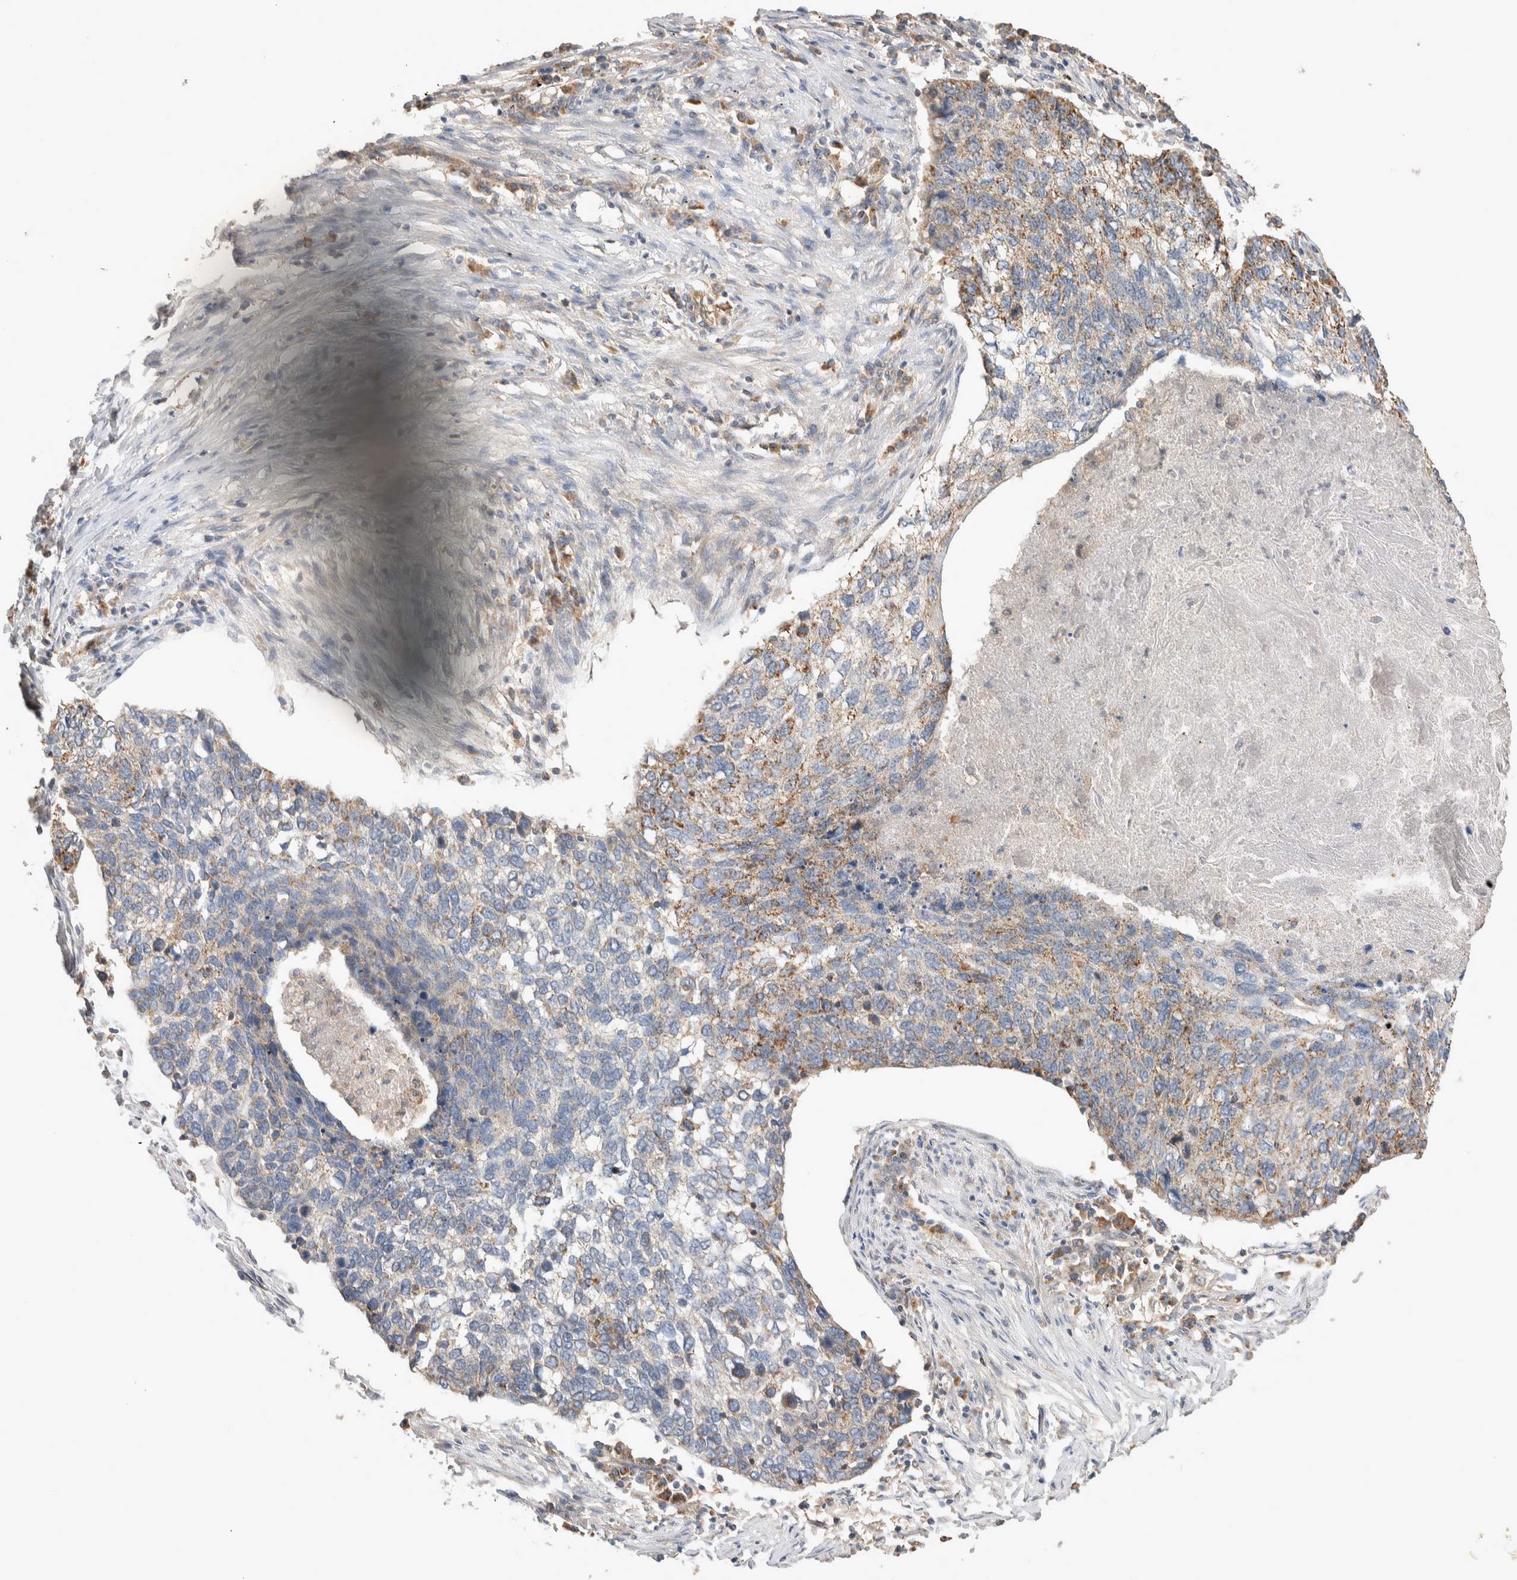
{"staining": {"intensity": "moderate", "quantity": "25%-75%", "location": "cytoplasmic/membranous"}, "tissue": "lung cancer", "cell_type": "Tumor cells", "image_type": "cancer", "snomed": [{"axis": "morphology", "description": "Squamous cell carcinoma, NOS"}, {"axis": "topography", "description": "Lung"}], "caption": "About 25%-75% of tumor cells in human lung cancer (squamous cell carcinoma) demonstrate moderate cytoplasmic/membranous protein positivity as visualized by brown immunohistochemical staining.", "gene": "DEPTOR", "patient": {"sex": "female", "age": 63}}